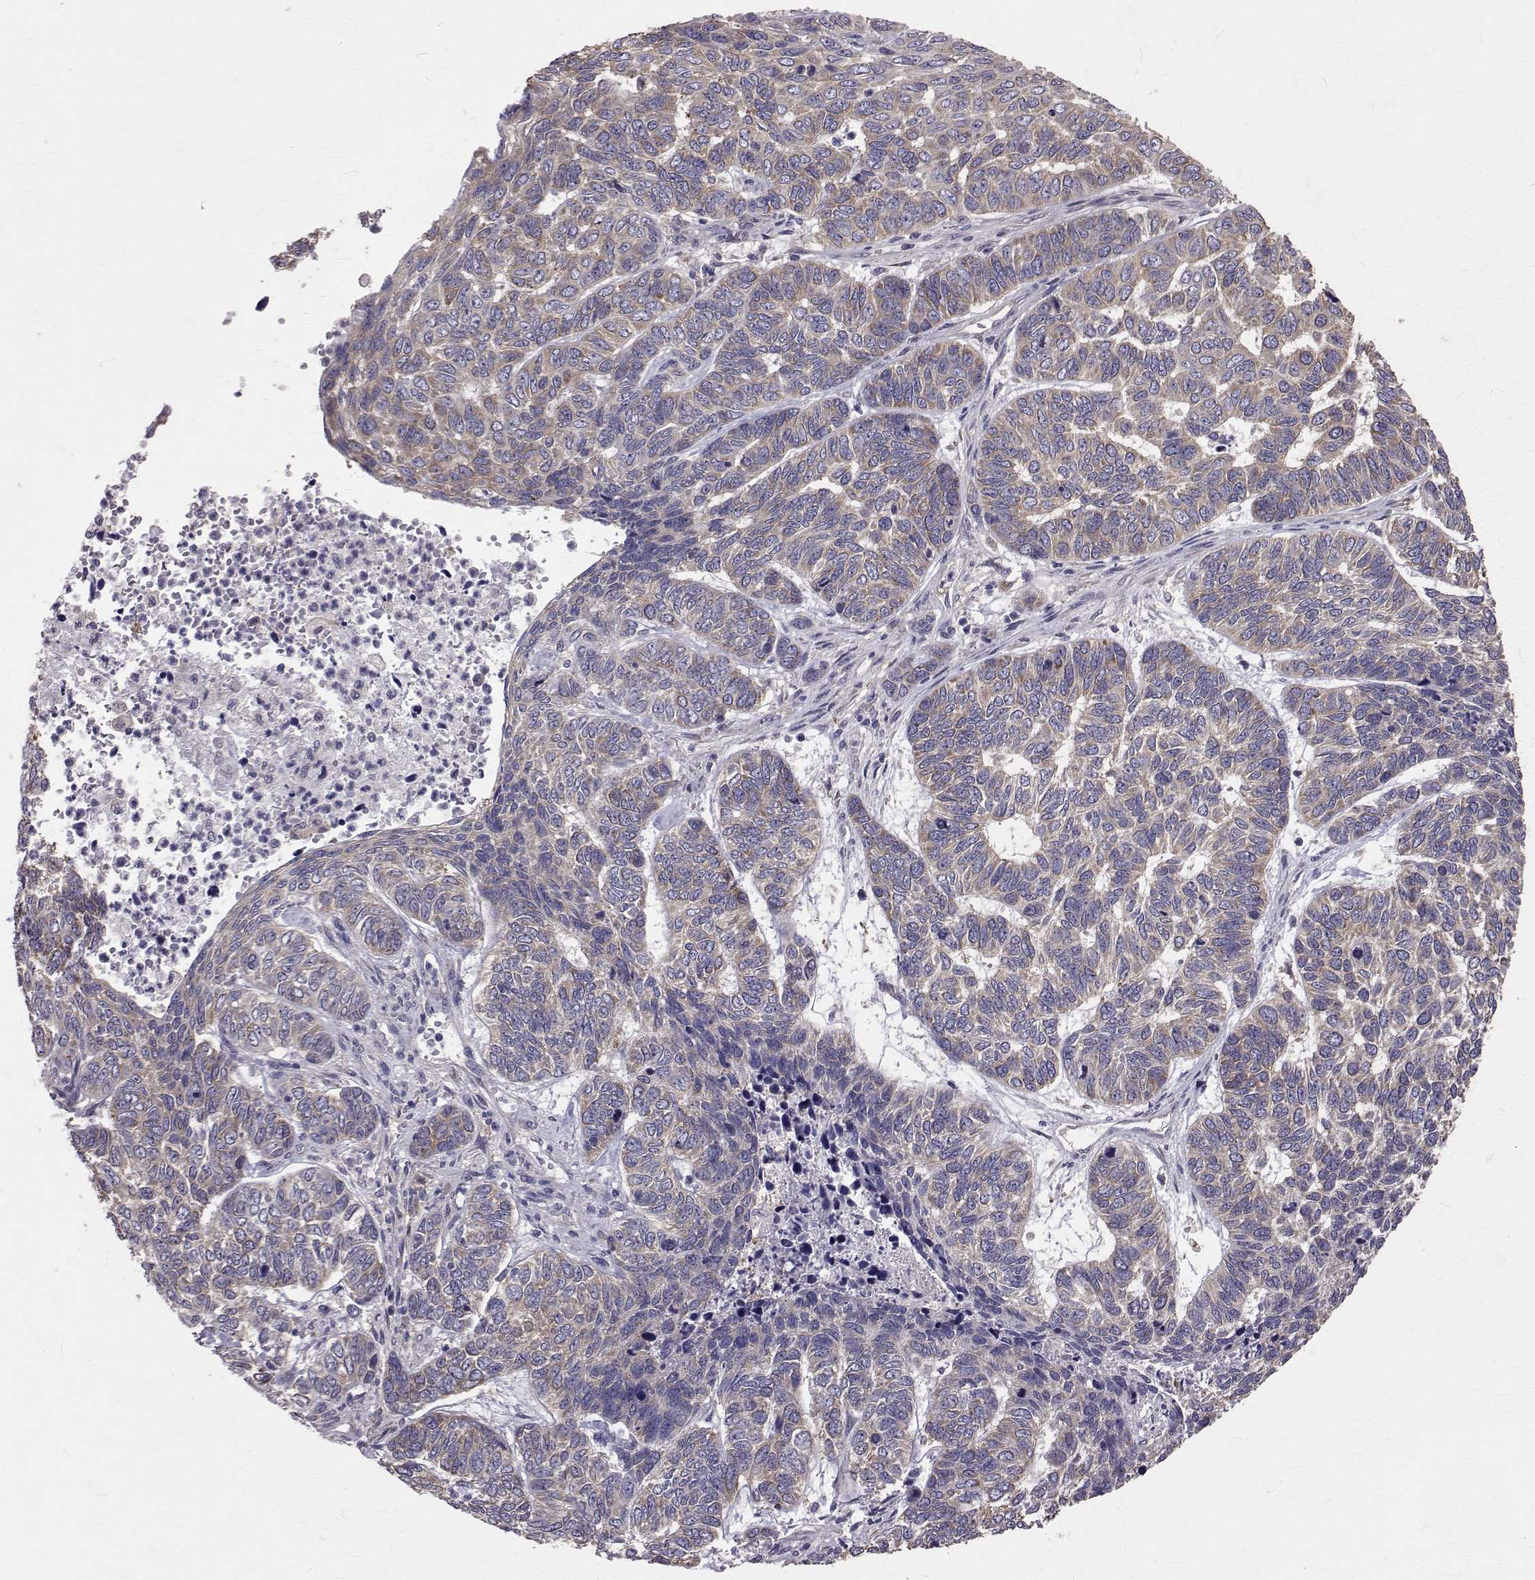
{"staining": {"intensity": "negative", "quantity": "none", "location": "none"}, "tissue": "skin cancer", "cell_type": "Tumor cells", "image_type": "cancer", "snomed": [{"axis": "morphology", "description": "Basal cell carcinoma"}, {"axis": "topography", "description": "Skin"}], "caption": "DAB immunohistochemical staining of skin cancer (basal cell carcinoma) exhibits no significant expression in tumor cells.", "gene": "FARSB", "patient": {"sex": "female", "age": 65}}